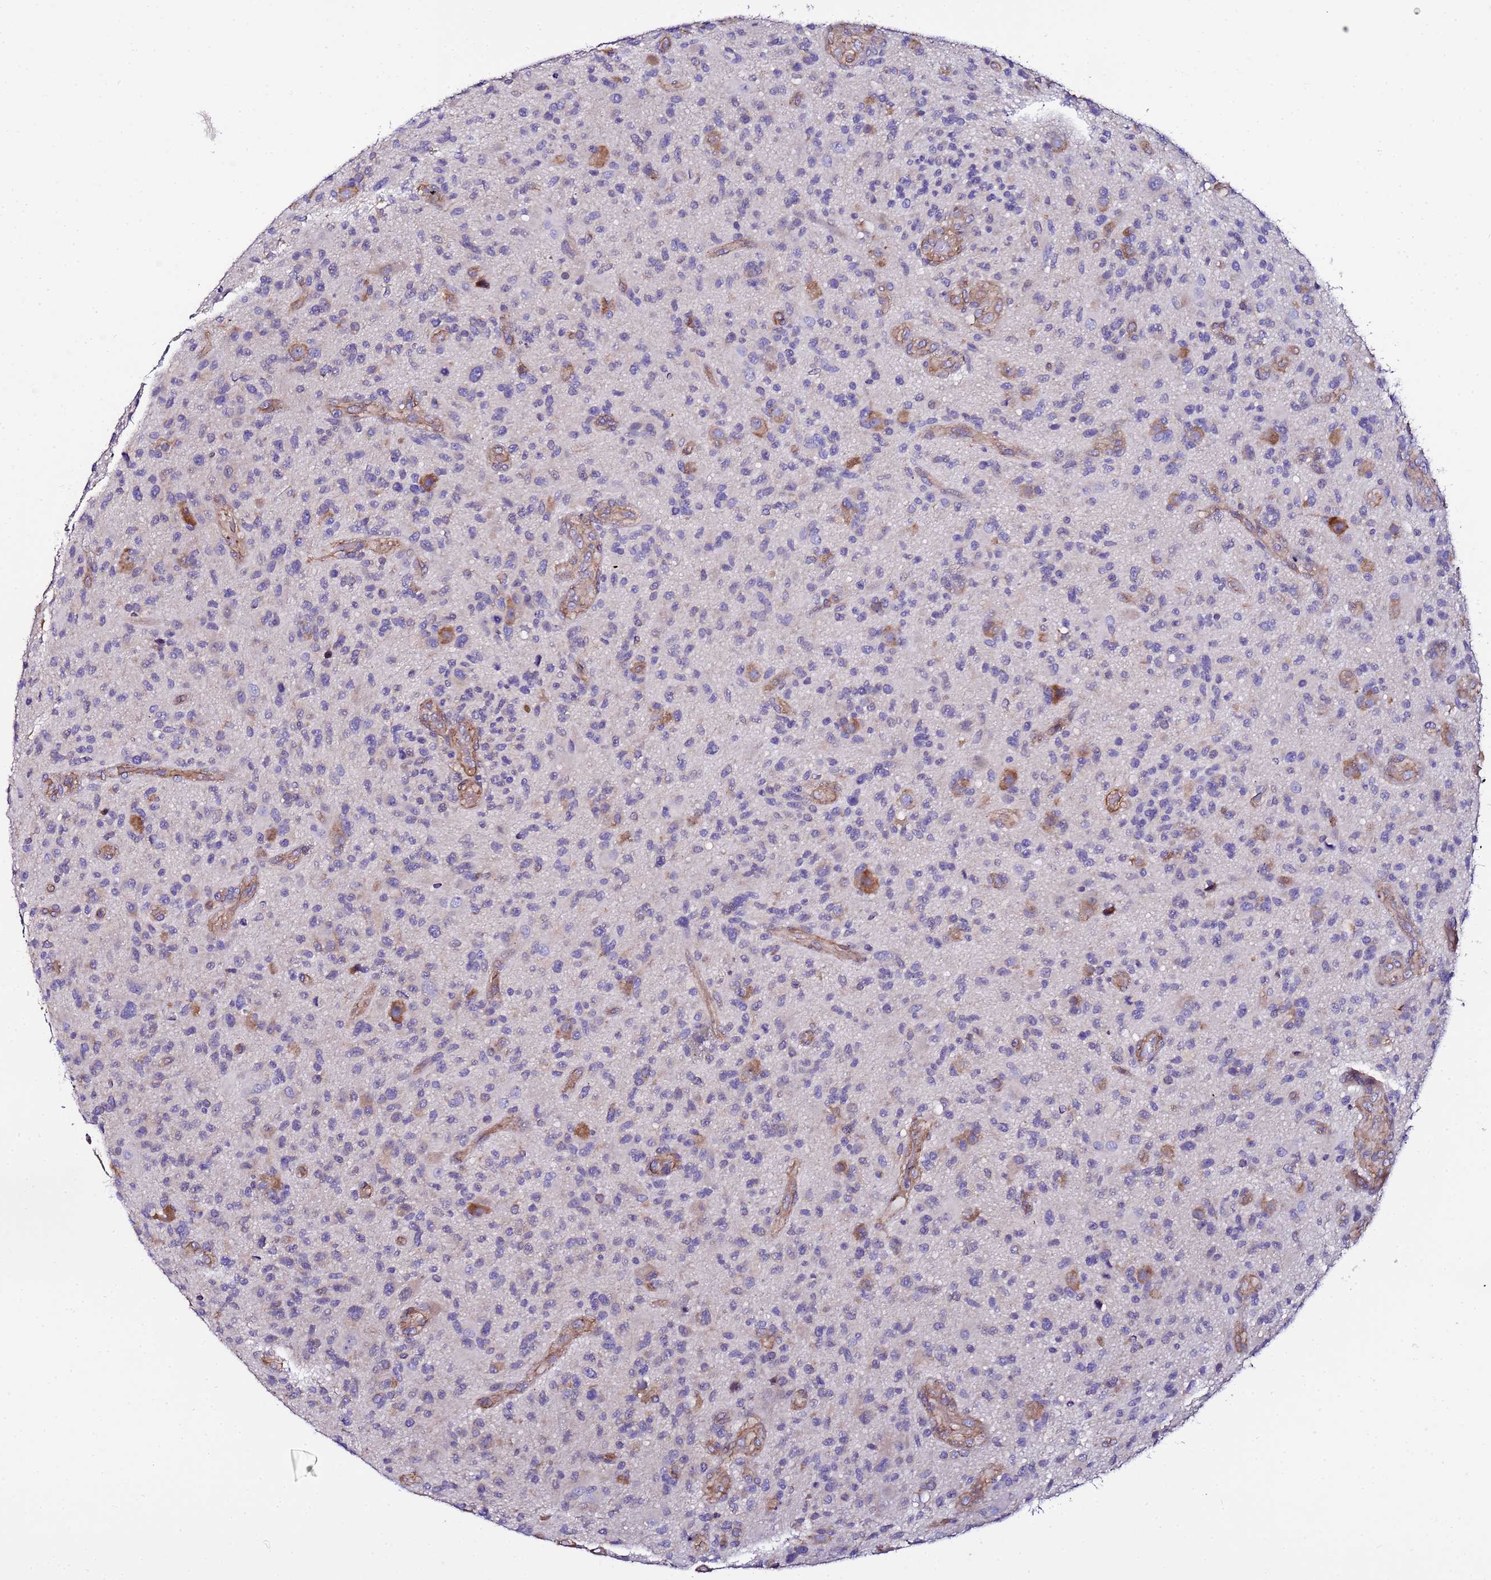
{"staining": {"intensity": "negative", "quantity": "none", "location": "none"}, "tissue": "glioma", "cell_type": "Tumor cells", "image_type": "cancer", "snomed": [{"axis": "morphology", "description": "Glioma, malignant, High grade"}, {"axis": "topography", "description": "Brain"}], "caption": "Immunohistochemical staining of human glioma displays no significant positivity in tumor cells.", "gene": "JRKL", "patient": {"sex": "male", "age": 47}}